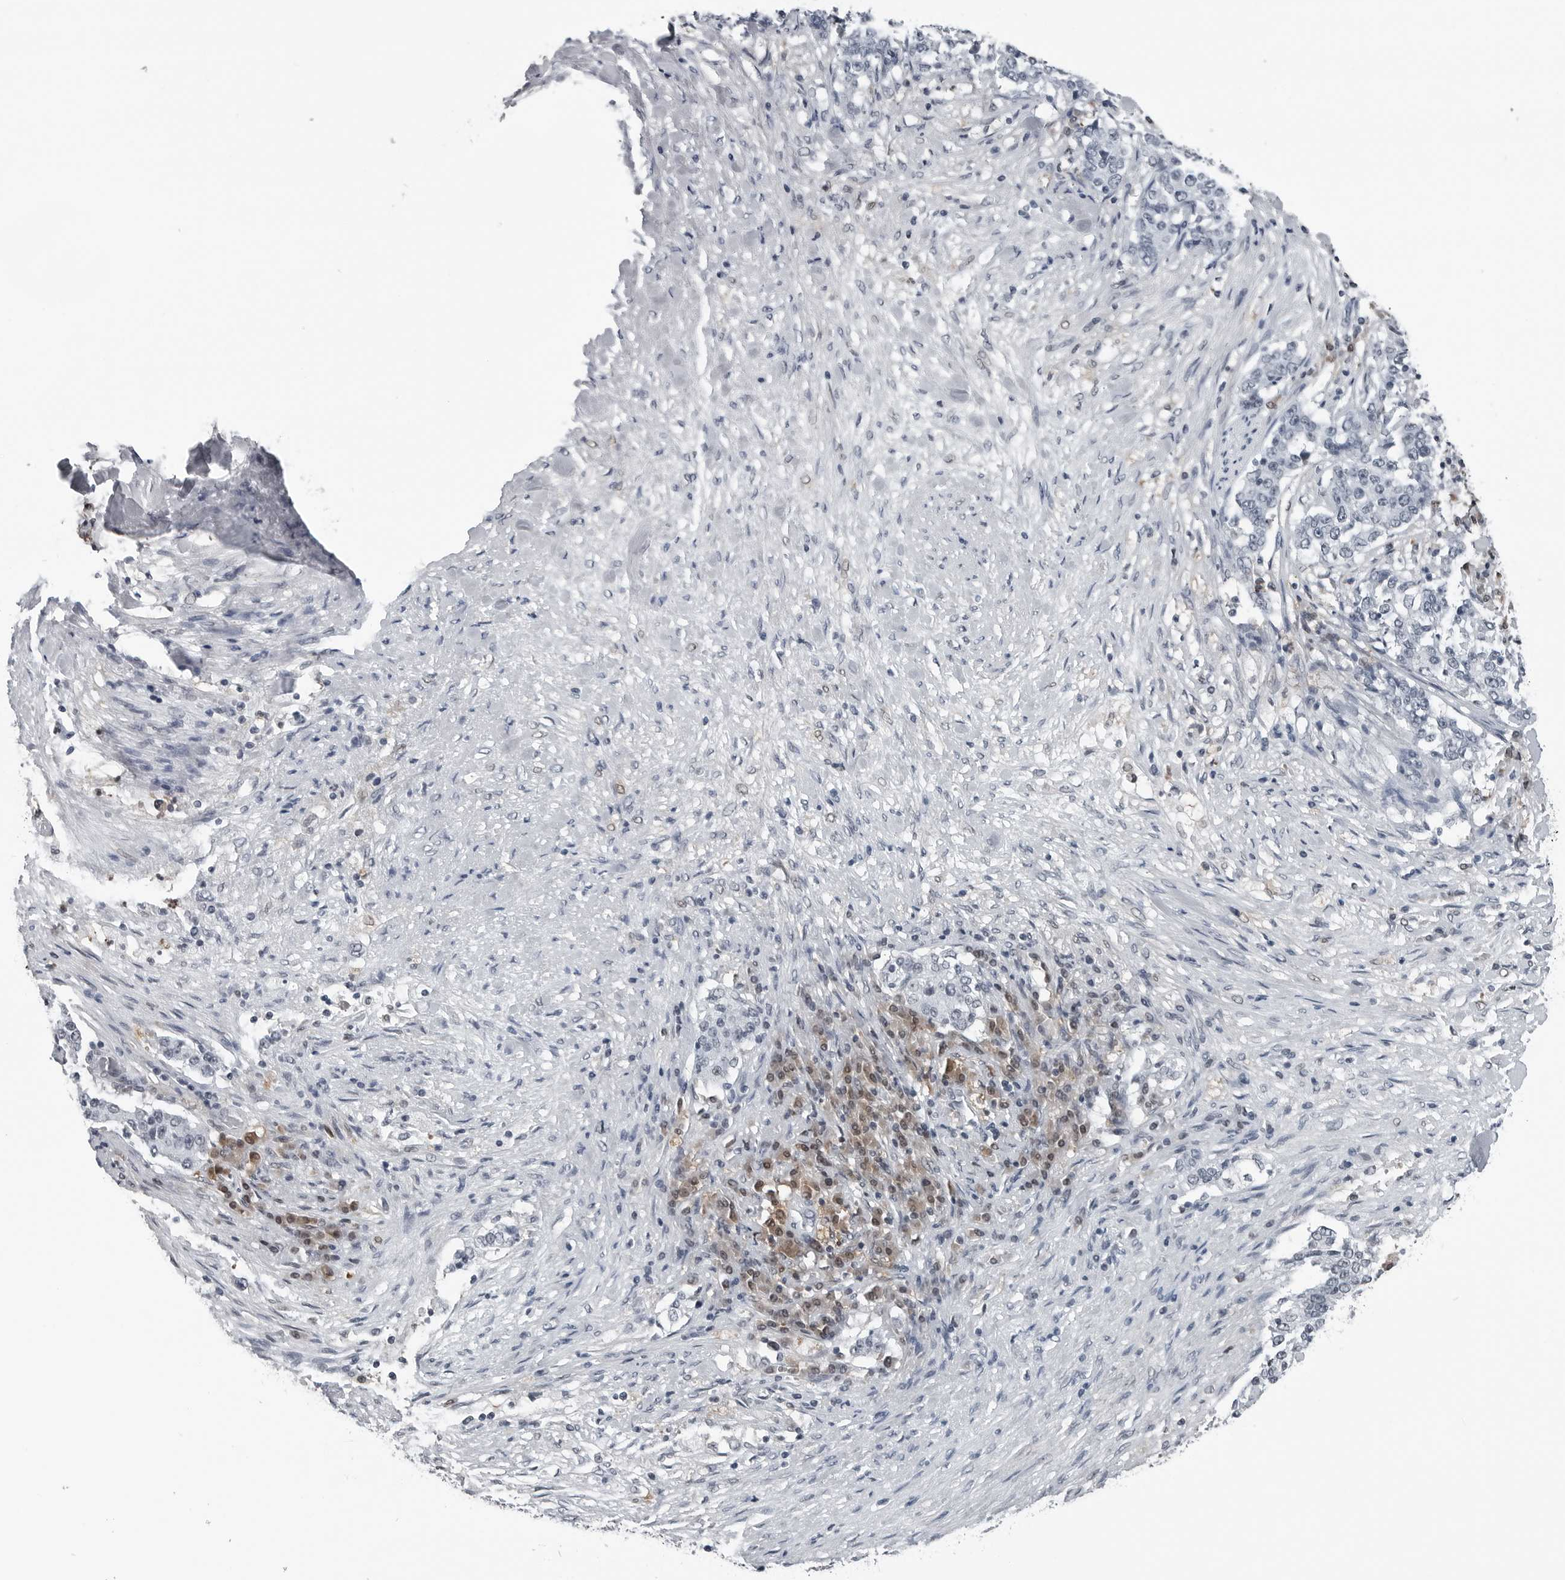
{"staining": {"intensity": "negative", "quantity": "none", "location": "none"}, "tissue": "stomach cancer", "cell_type": "Tumor cells", "image_type": "cancer", "snomed": [{"axis": "morphology", "description": "Adenocarcinoma, NOS"}, {"axis": "topography", "description": "Stomach"}], "caption": "Micrograph shows no significant protein staining in tumor cells of adenocarcinoma (stomach).", "gene": "AKR1A1", "patient": {"sex": "male", "age": 59}}